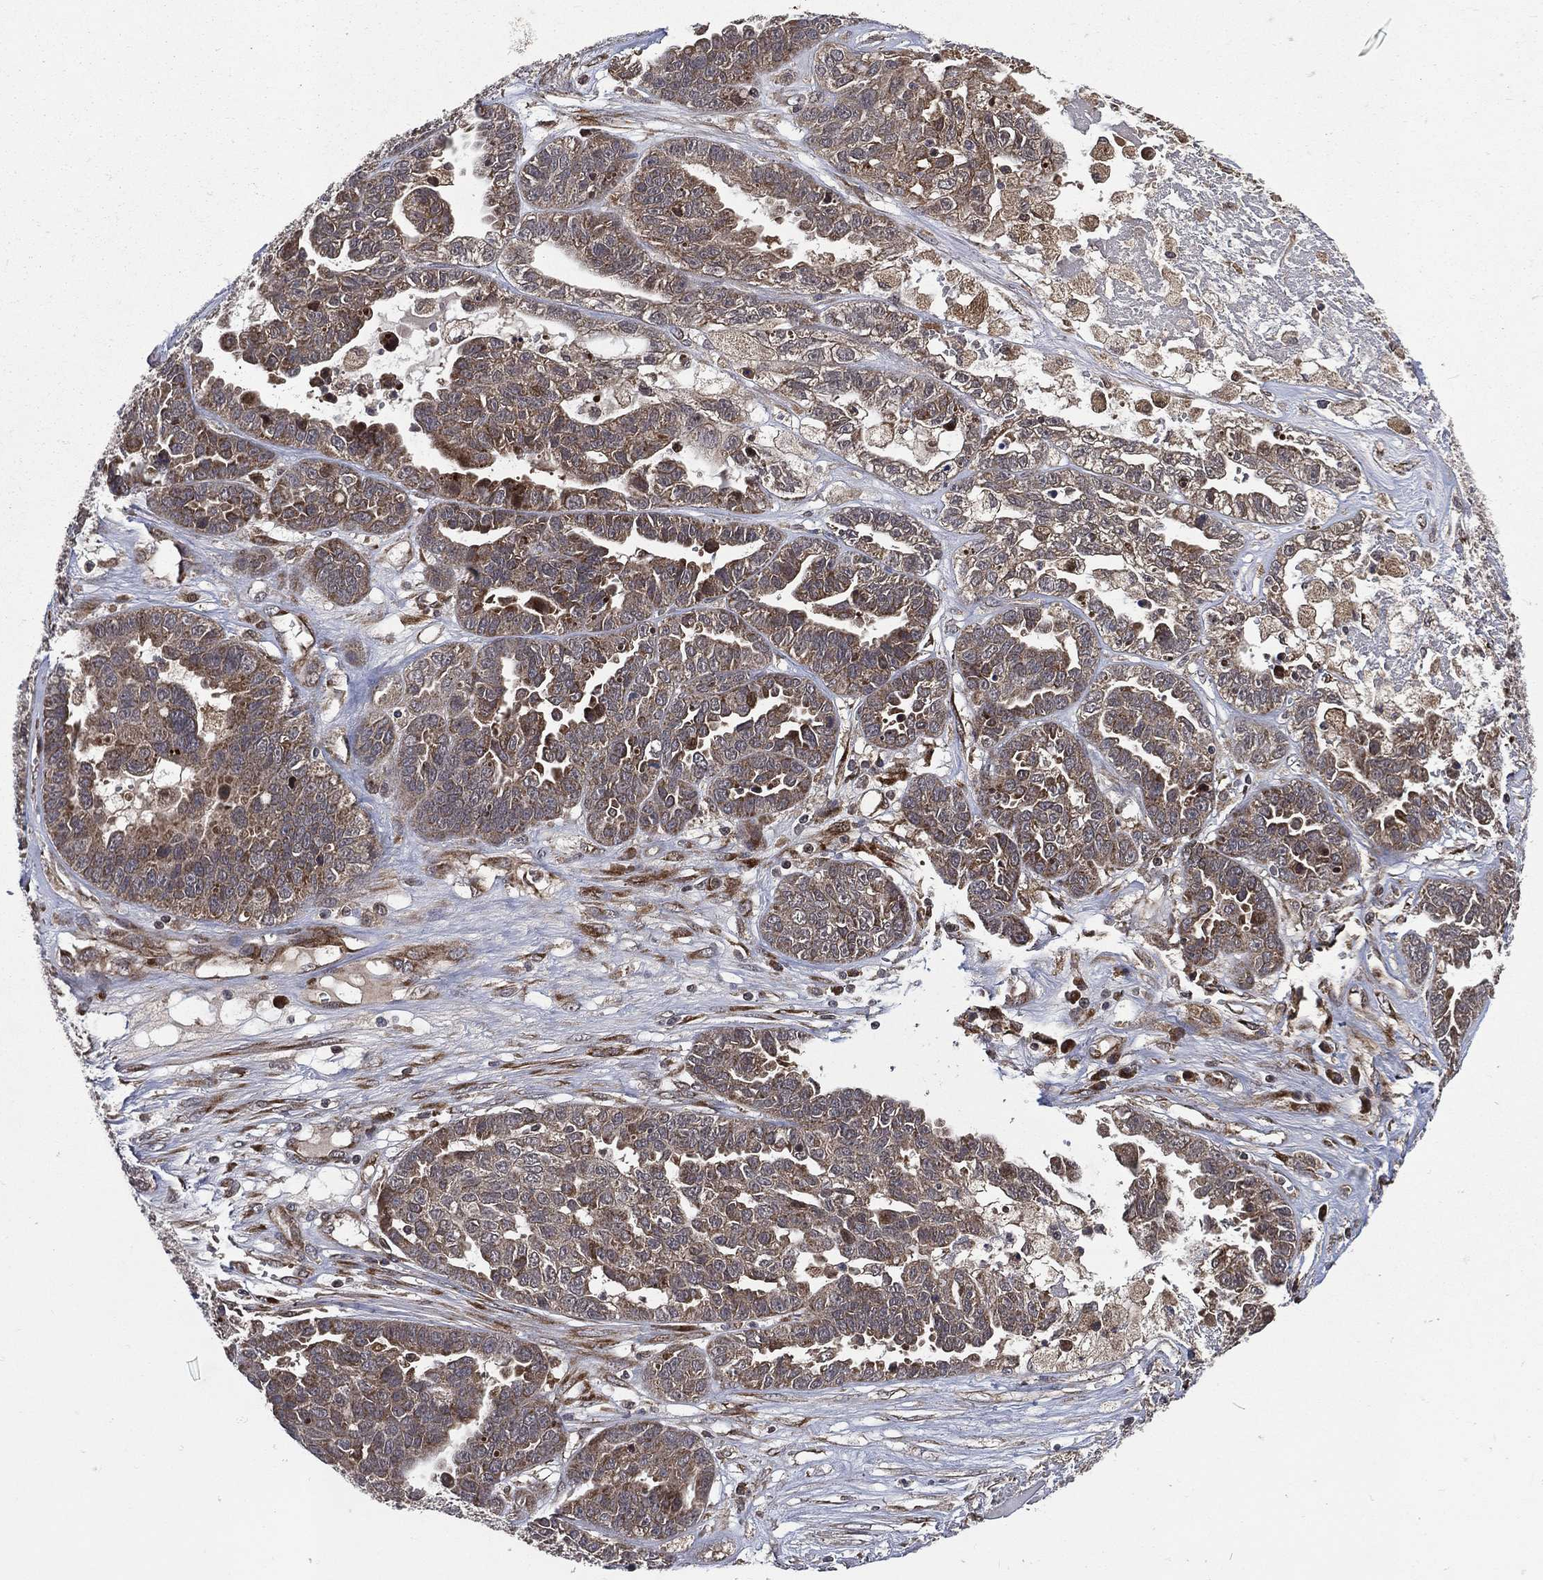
{"staining": {"intensity": "moderate", "quantity": "25%-75%", "location": "cytoplasmic/membranous"}, "tissue": "ovarian cancer", "cell_type": "Tumor cells", "image_type": "cancer", "snomed": [{"axis": "morphology", "description": "Cystadenocarcinoma, serous, NOS"}, {"axis": "topography", "description": "Ovary"}], "caption": "IHC image of neoplastic tissue: human serous cystadenocarcinoma (ovarian) stained using immunohistochemistry reveals medium levels of moderate protein expression localized specifically in the cytoplasmic/membranous of tumor cells, appearing as a cytoplasmic/membranous brown color.", "gene": "RAB11FIP4", "patient": {"sex": "female", "age": 87}}